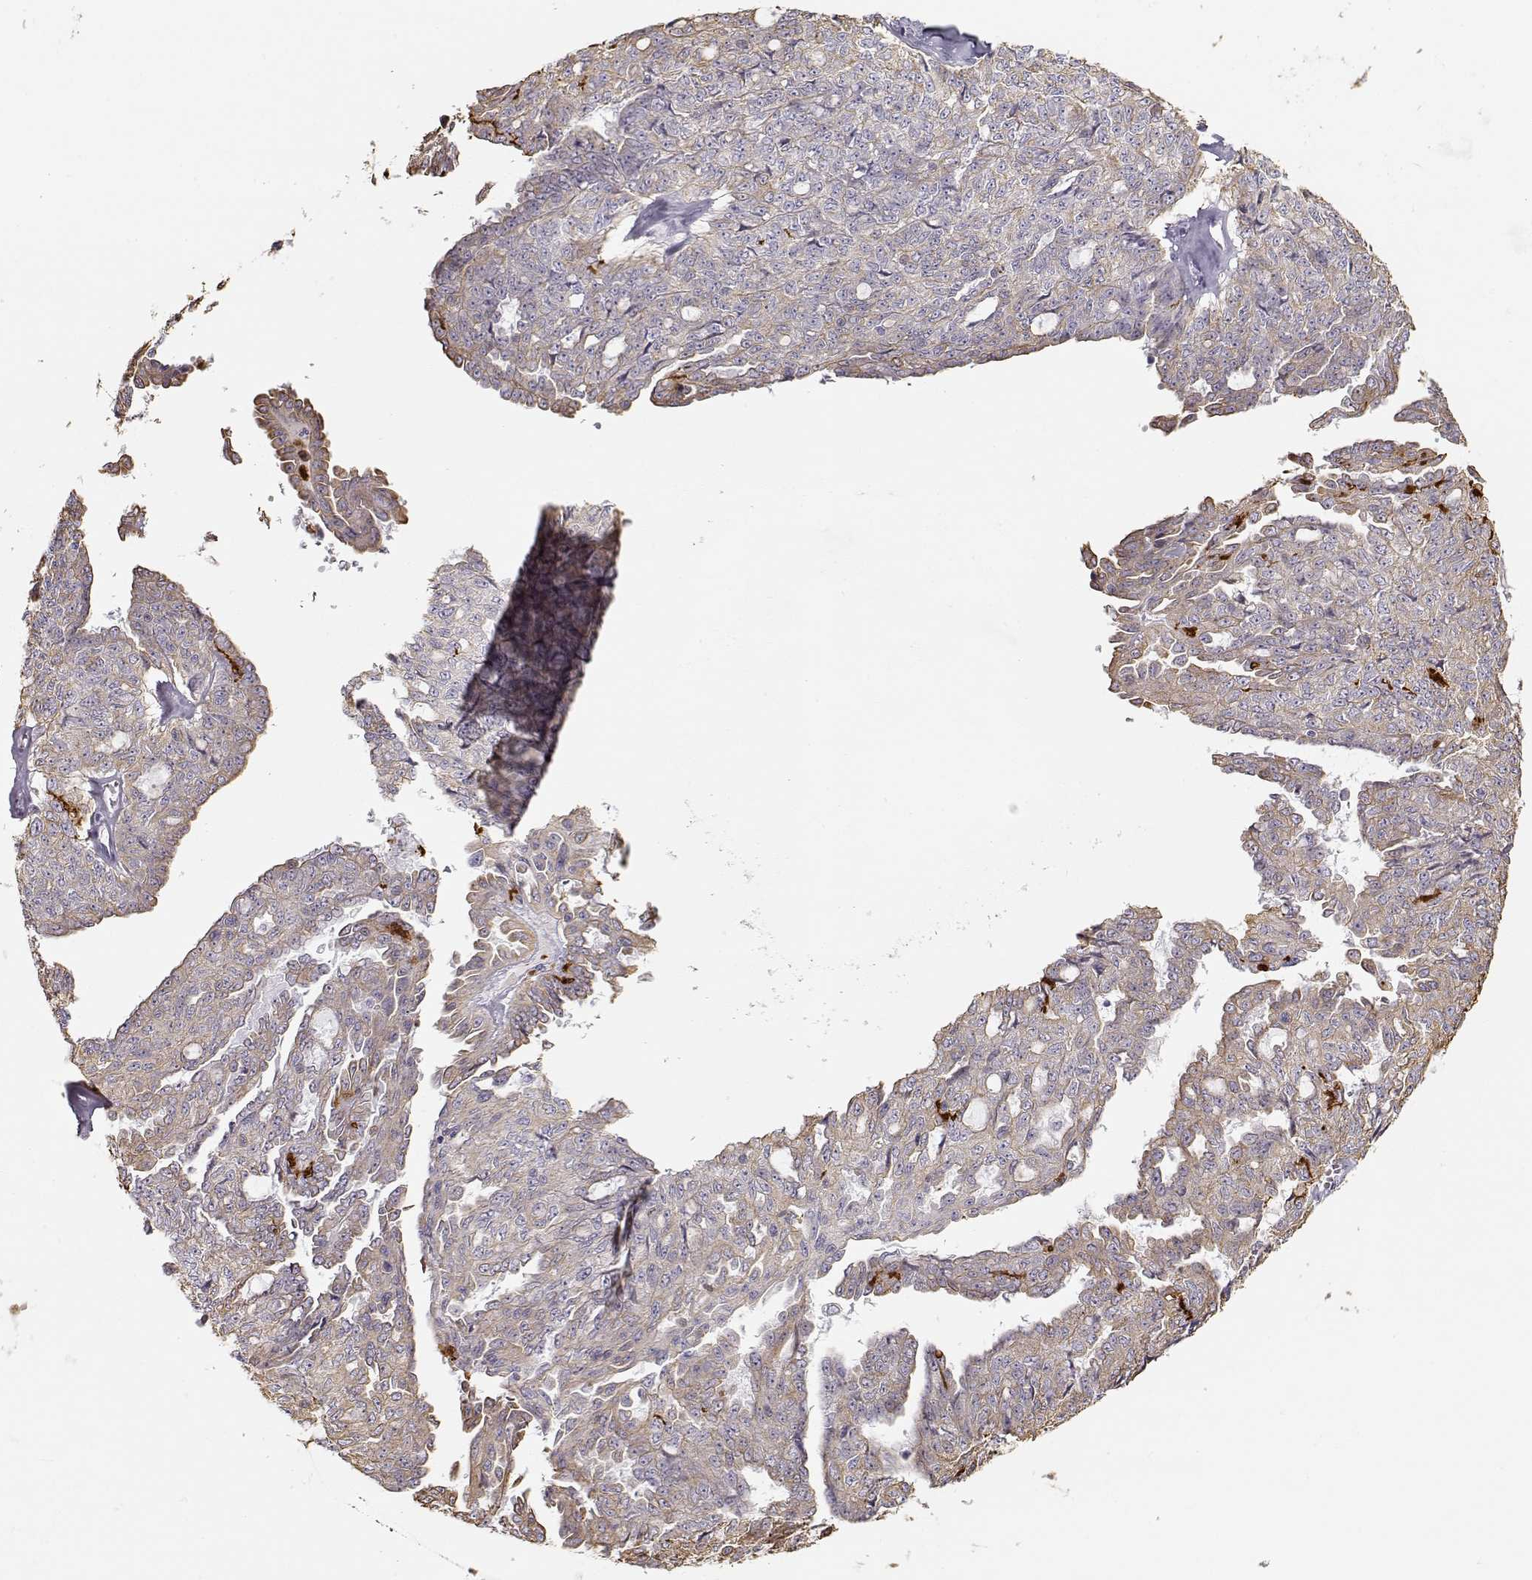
{"staining": {"intensity": "weak", "quantity": "25%-75%", "location": "cytoplasmic/membranous"}, "tissue": "ovarian cancer", "cell_type": "Tumor cells", "image_type": "cancer", "snomed": [{"axis": "morphology", "description": "Cystadenocarcinoma, serous, NOS"}, {"axis": "topography", "description": "Ovary"}], "caption": "Ovarian cancer tissue reveals weak cytoplasmic/membranous staining in approximately 25%-75% of tumor cells Nuclei are stained in blue.", "gene": "S100B", "patient": {"sex": "female", "age": 71}}